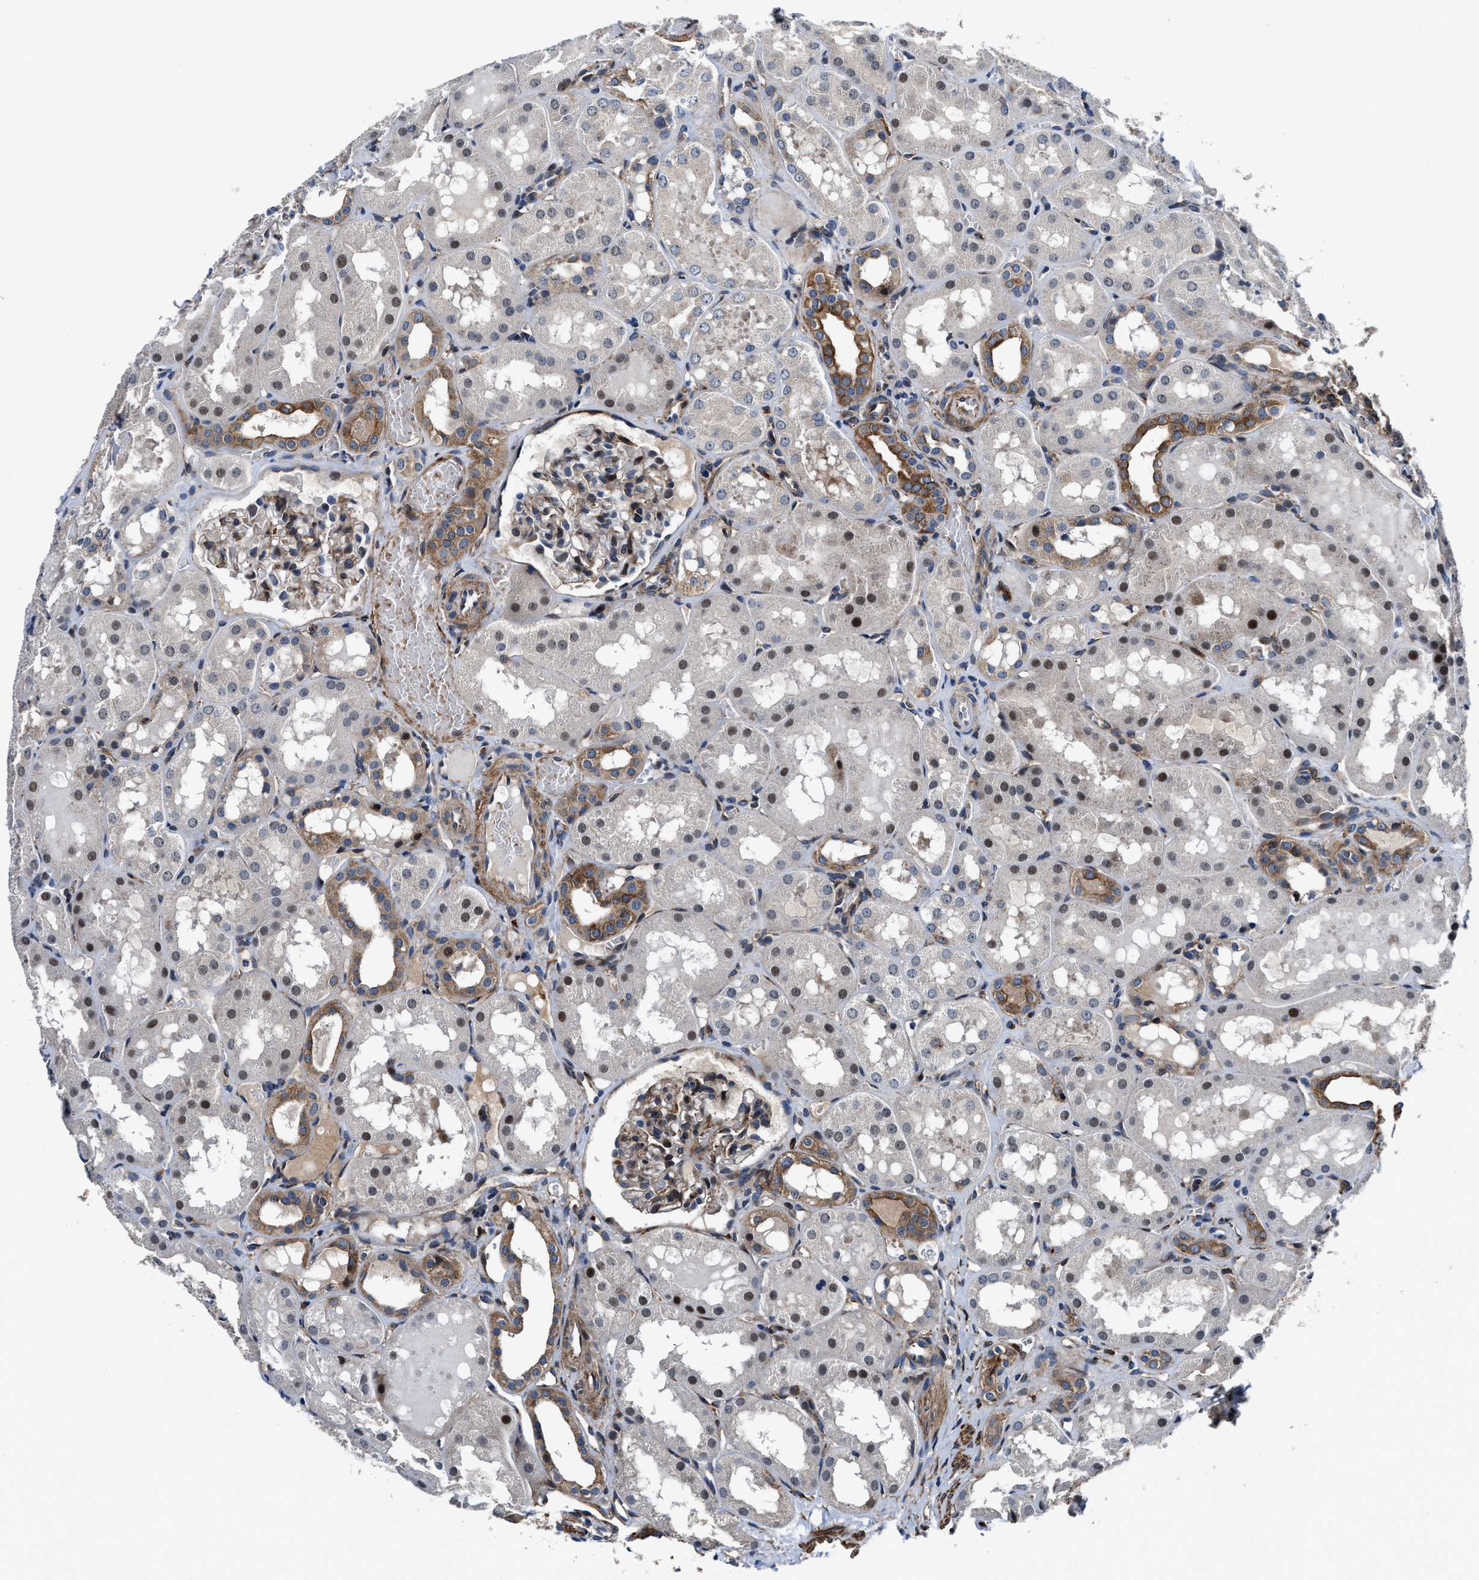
{"staining": {"intensity": "moderate", "quantity": "25%-75%", "location": "cytoplasmic/membranous,nuclear"}, "tissue": "kidney", "cell_type": "Cells in glomeruli", "image_type": "normal", "snomed": [{"axis": "morphology", "description": "Normal tissue, NOS"}, {"axis": "topography", "description": "Kidney"}, {"axis": "topography", "description": "Urinary bladder"}], "caption": "Moderate cytoplasmic/membranous,nuclear positivity is appreciated in approximately 25%-75% of cells in glomeruli in benign kidney. (DAB (3,3'-diaminobenzidine) IHC with brightfield microscopy, high magnification).", "gene": "C2orf66", "patient": {"sex": "male", "age": 16}}